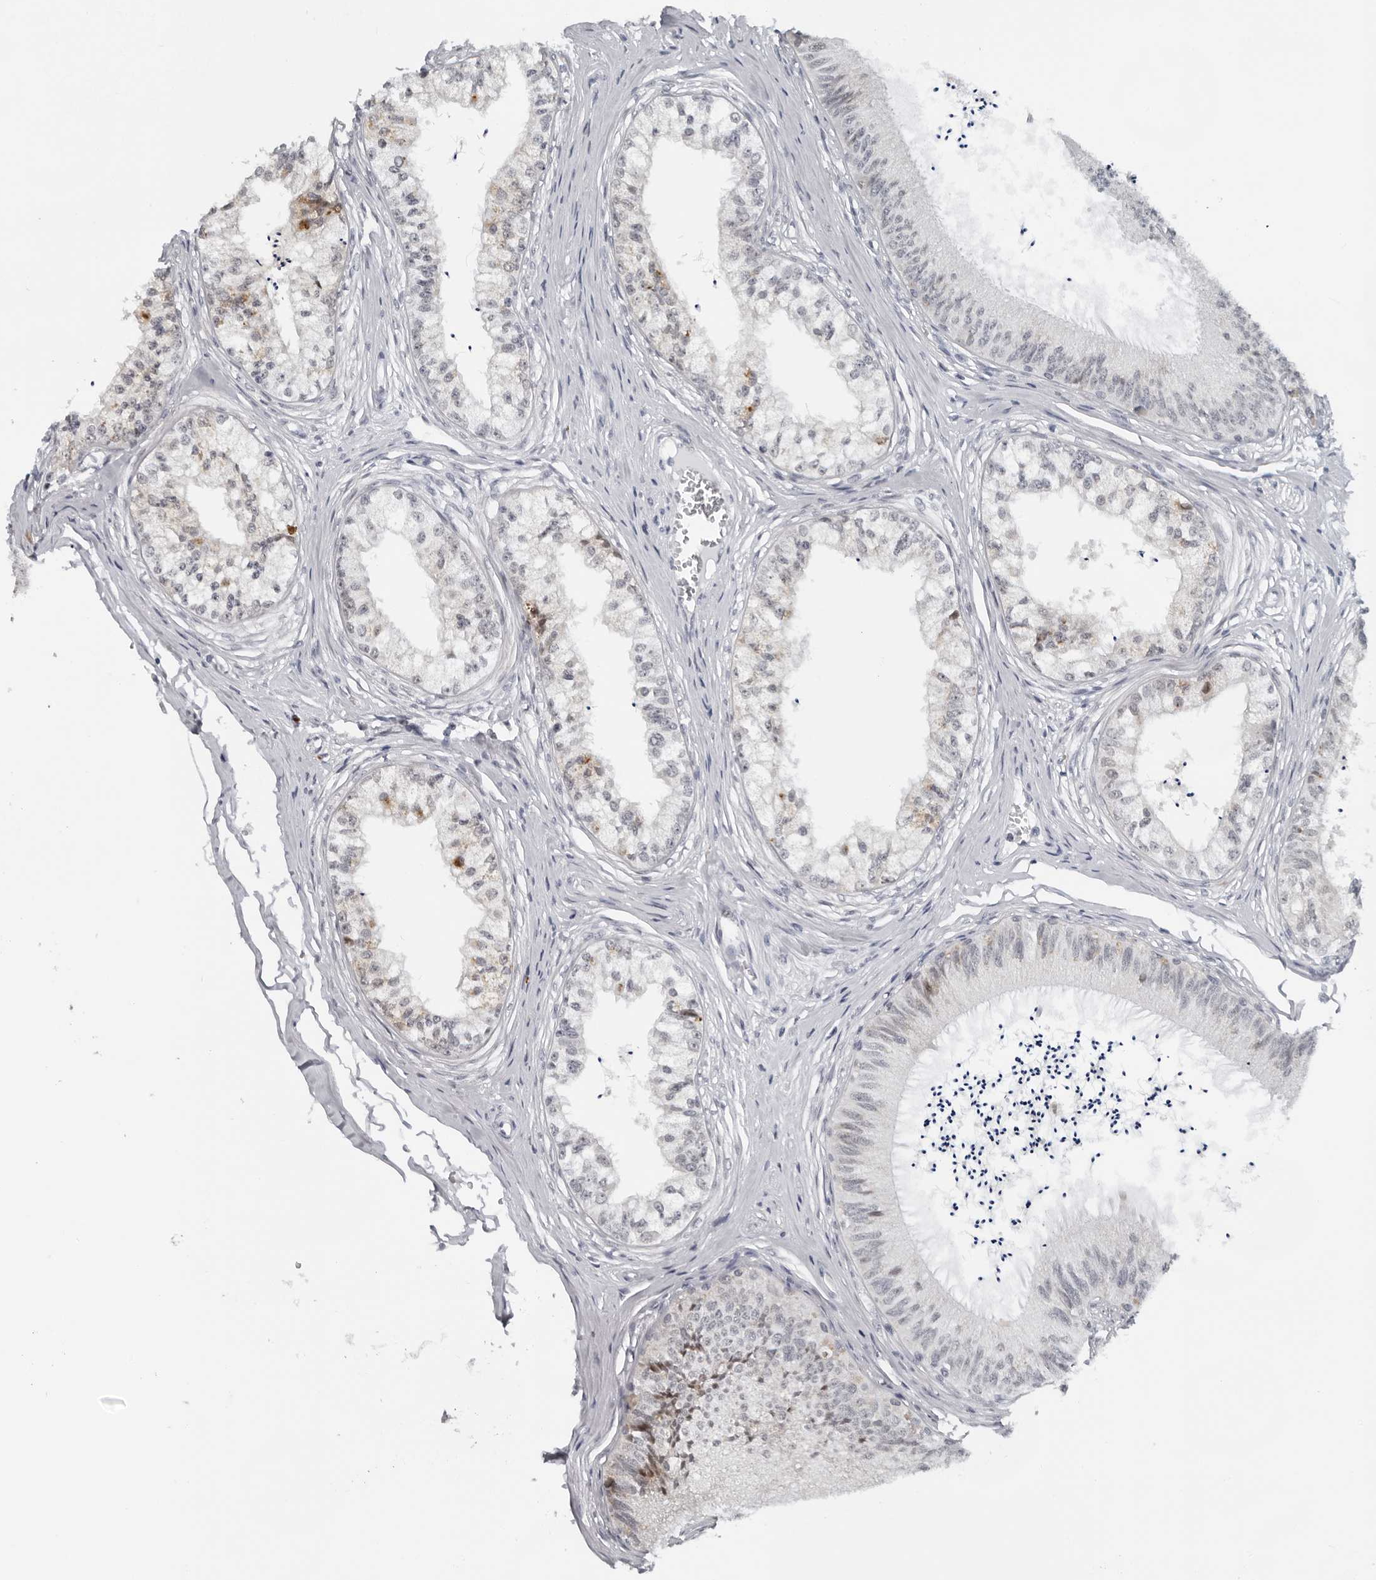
{"staining": {"intensity": "weak", "quantity": "25%-75%", "location": "nuclear"}, "tissue": "epididymis", "cell_type": "Glandular cells", "image_type": "normal", "snomed": [{"axis": "morphology", "description": "Normal tissue, NOS"}, {"axis": "topography", "description": "Epididymis"}], "caption": "The image exhibits staining of benign epididymis, revealing weak nuclear protein positivity (brown color) within glandular cells.", "gene": "PPP1R42", "patient": {"sex": "male", "age": 79}}